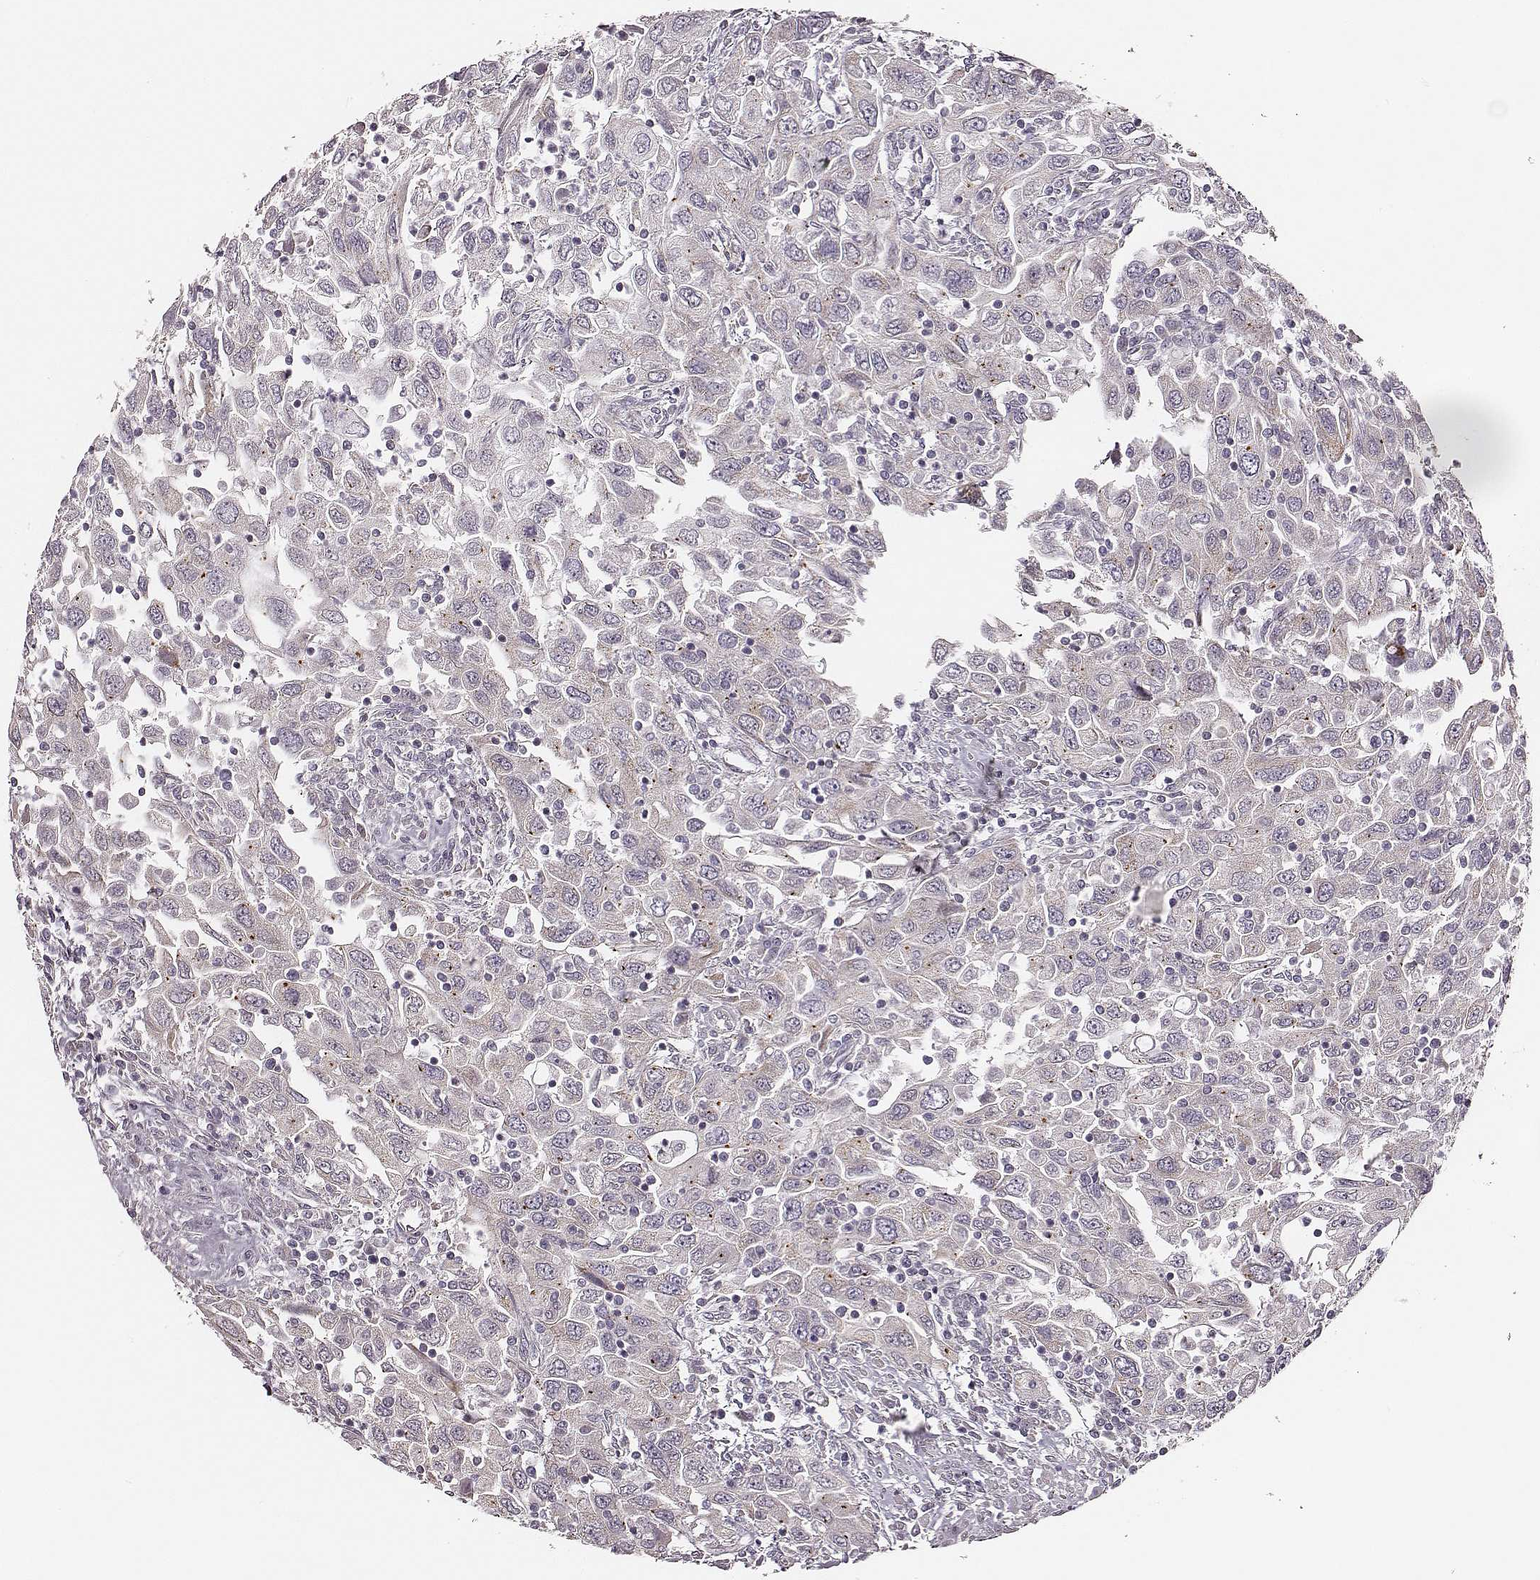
{"staining": {"intensity": "negative", "quantity": "none", "location": "none"}, "tissue": "urothelial cancer", "cell_type": "Tumor cells", "image_type": "cancer", "snomed": [{"axis": "morphology", "description": "Urothelial carcinoma, High grade"}, {"axis": "topography", "description": "Urinary bladder"}], "caption": "High magnification brightfield microscopy of urothelial carcinoma (high-grade) stained with DAB (3,3'-diaminobenzidine) (brown) and counterstained with hematoxylin (blue): tumor cells show no significant expression.", "gene": "UBL4B", "patient": {"sex": "male", "age": 76}}